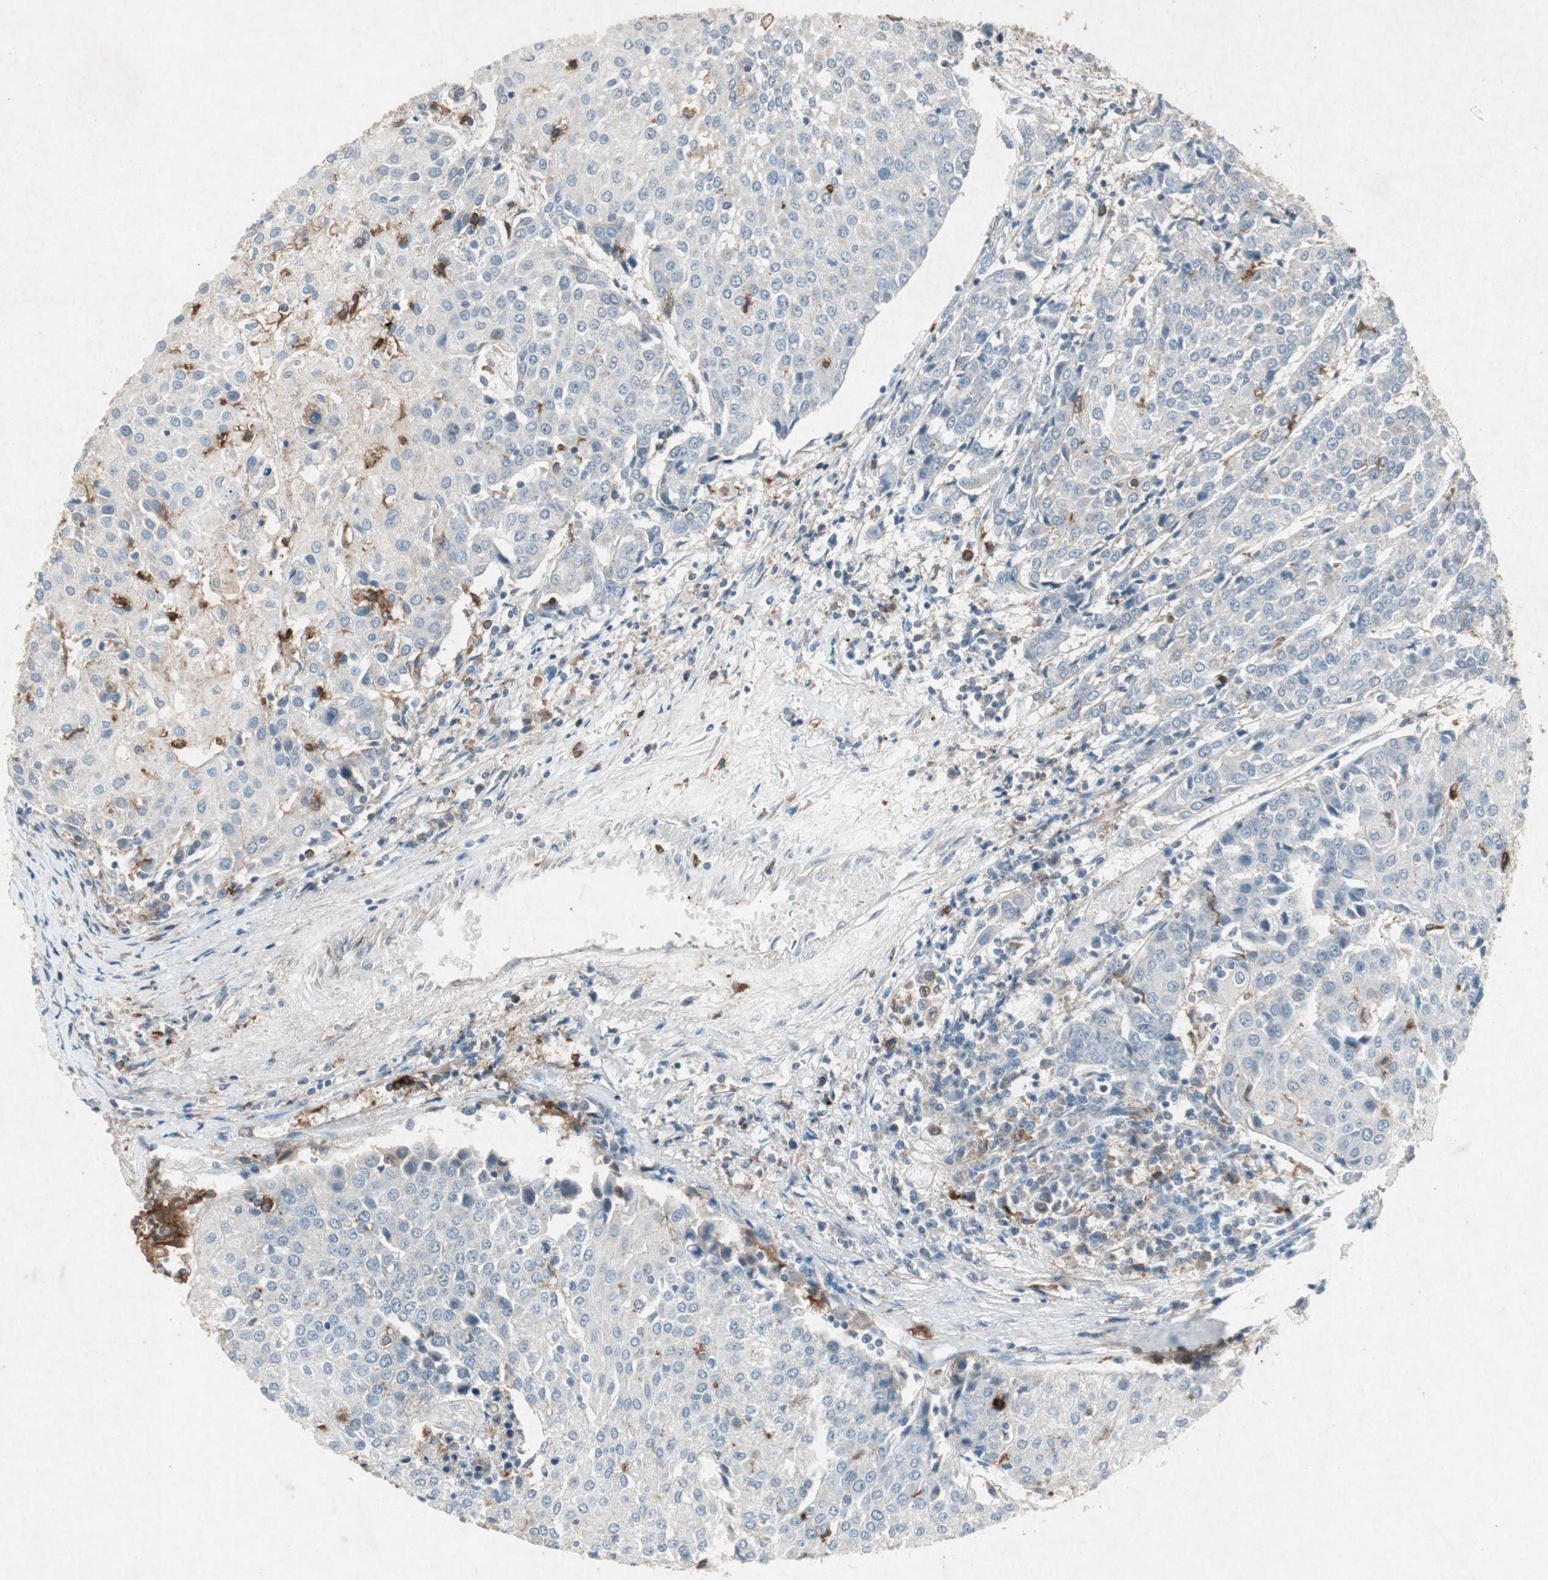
{"staining": {"intensity": "negative", "quantity": "none", "location": "none"}, "tissue": "urothelial cancer", "cell_type": "Tumor cells", "image_type": "cancer", "snomed": [{"axis": "morphology", "description": "Urothelial carcinoma, High grade"}, {"axis": "topography", "description": "Urinary bladder"}], "caption": "The IHC histopathology image has no significant expression in tumor cells of high-grade urothelial carcinoma tissue.", "gene": "TYROBP", "patient": {"sex": "female", "age": 85}}